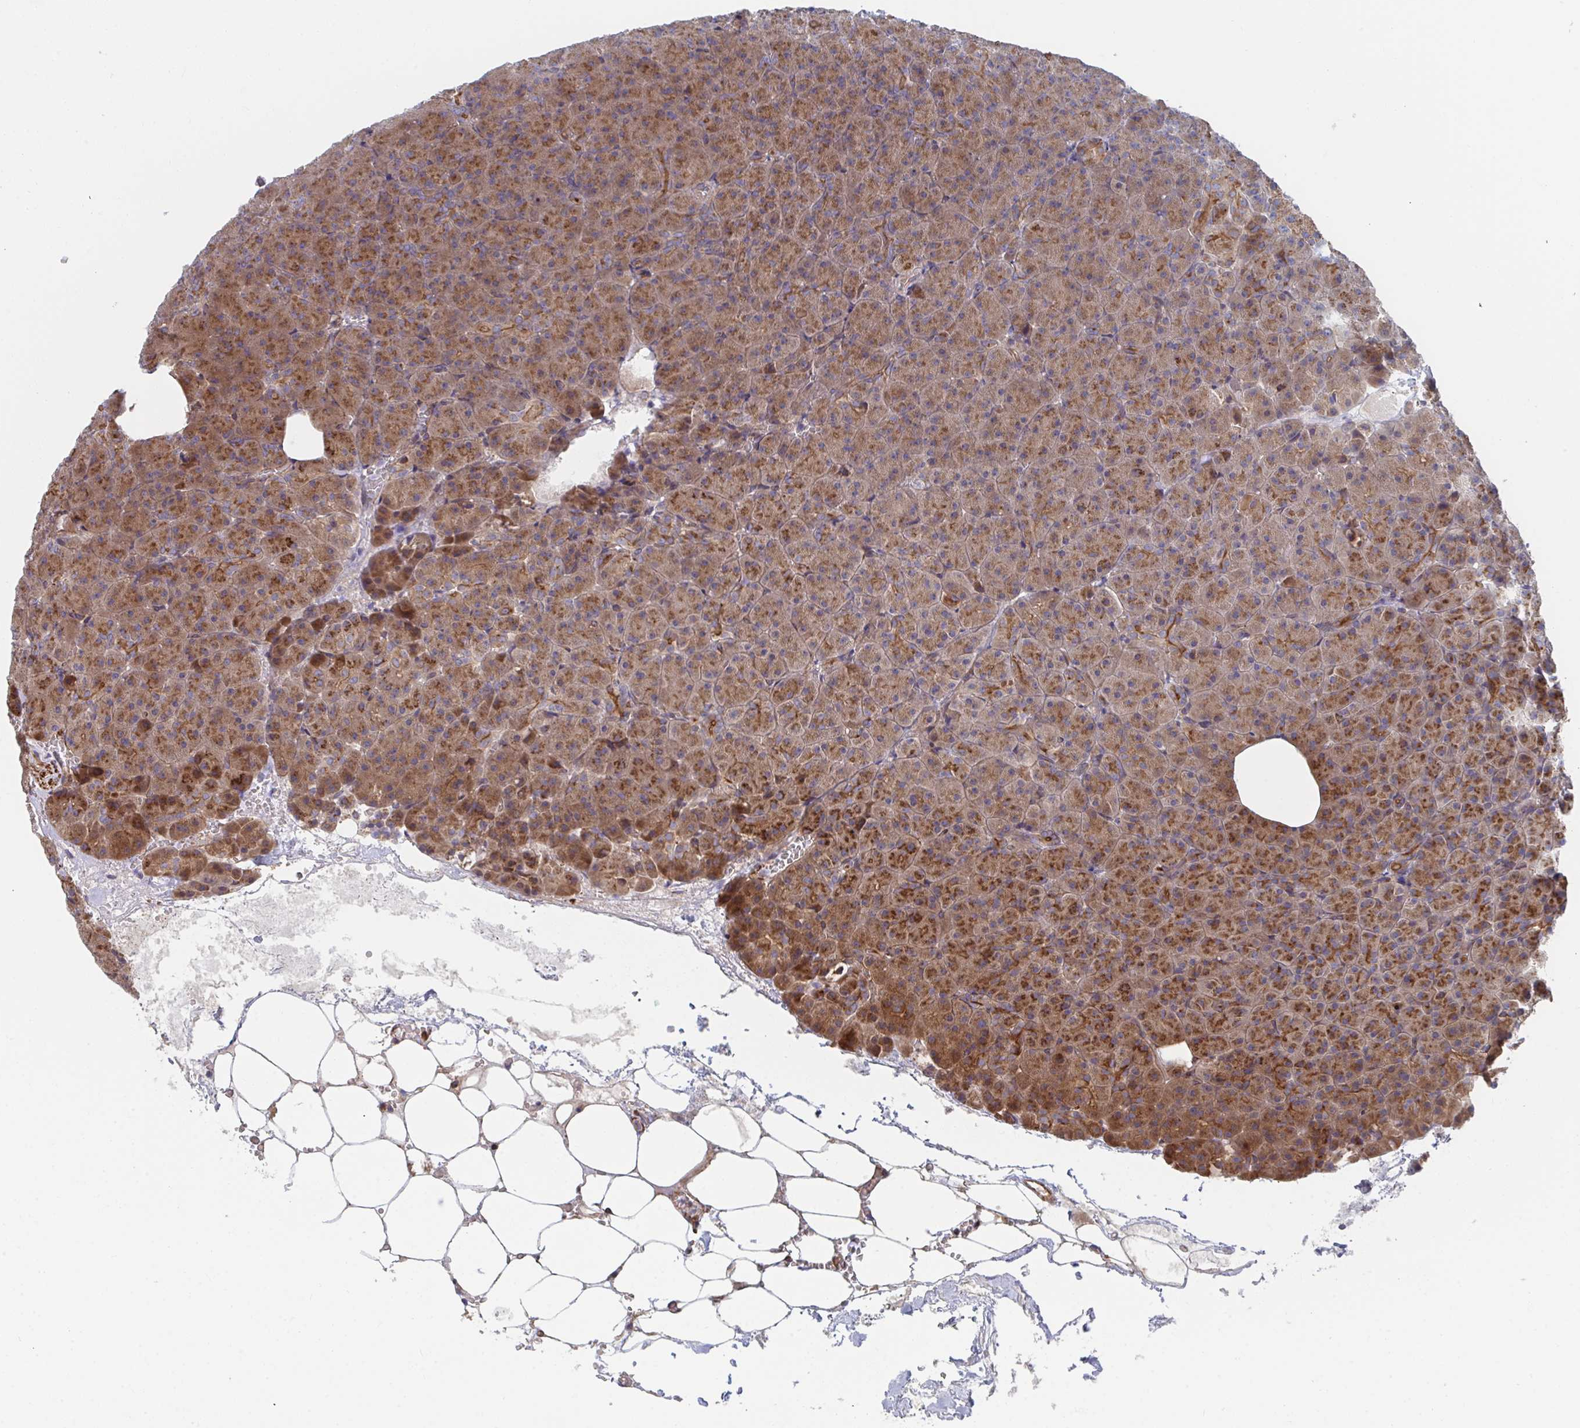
{"staining": {"intensity": "strong", "quantity": ">75%", "location": "cytoplasmic/membranous"}, "tissue": "pancreas", "cell_type": "Exocrine glandular cells", "image_type": "normal", "snomed": [{"axis": "morphology", "description": "Normal tissue, NOS"}, {"axis": "topography", "description": "Pancreas"}], "caption": "Pancreas stained with DAB (3,3'-diaminobenzidine) IHC shows high levels of strong cytoplasmic/membranous positivity in approximately >75% of exocrine glandular cells.", "gene": "FJX1", "patient": {"sex": "female", "age": 74}}